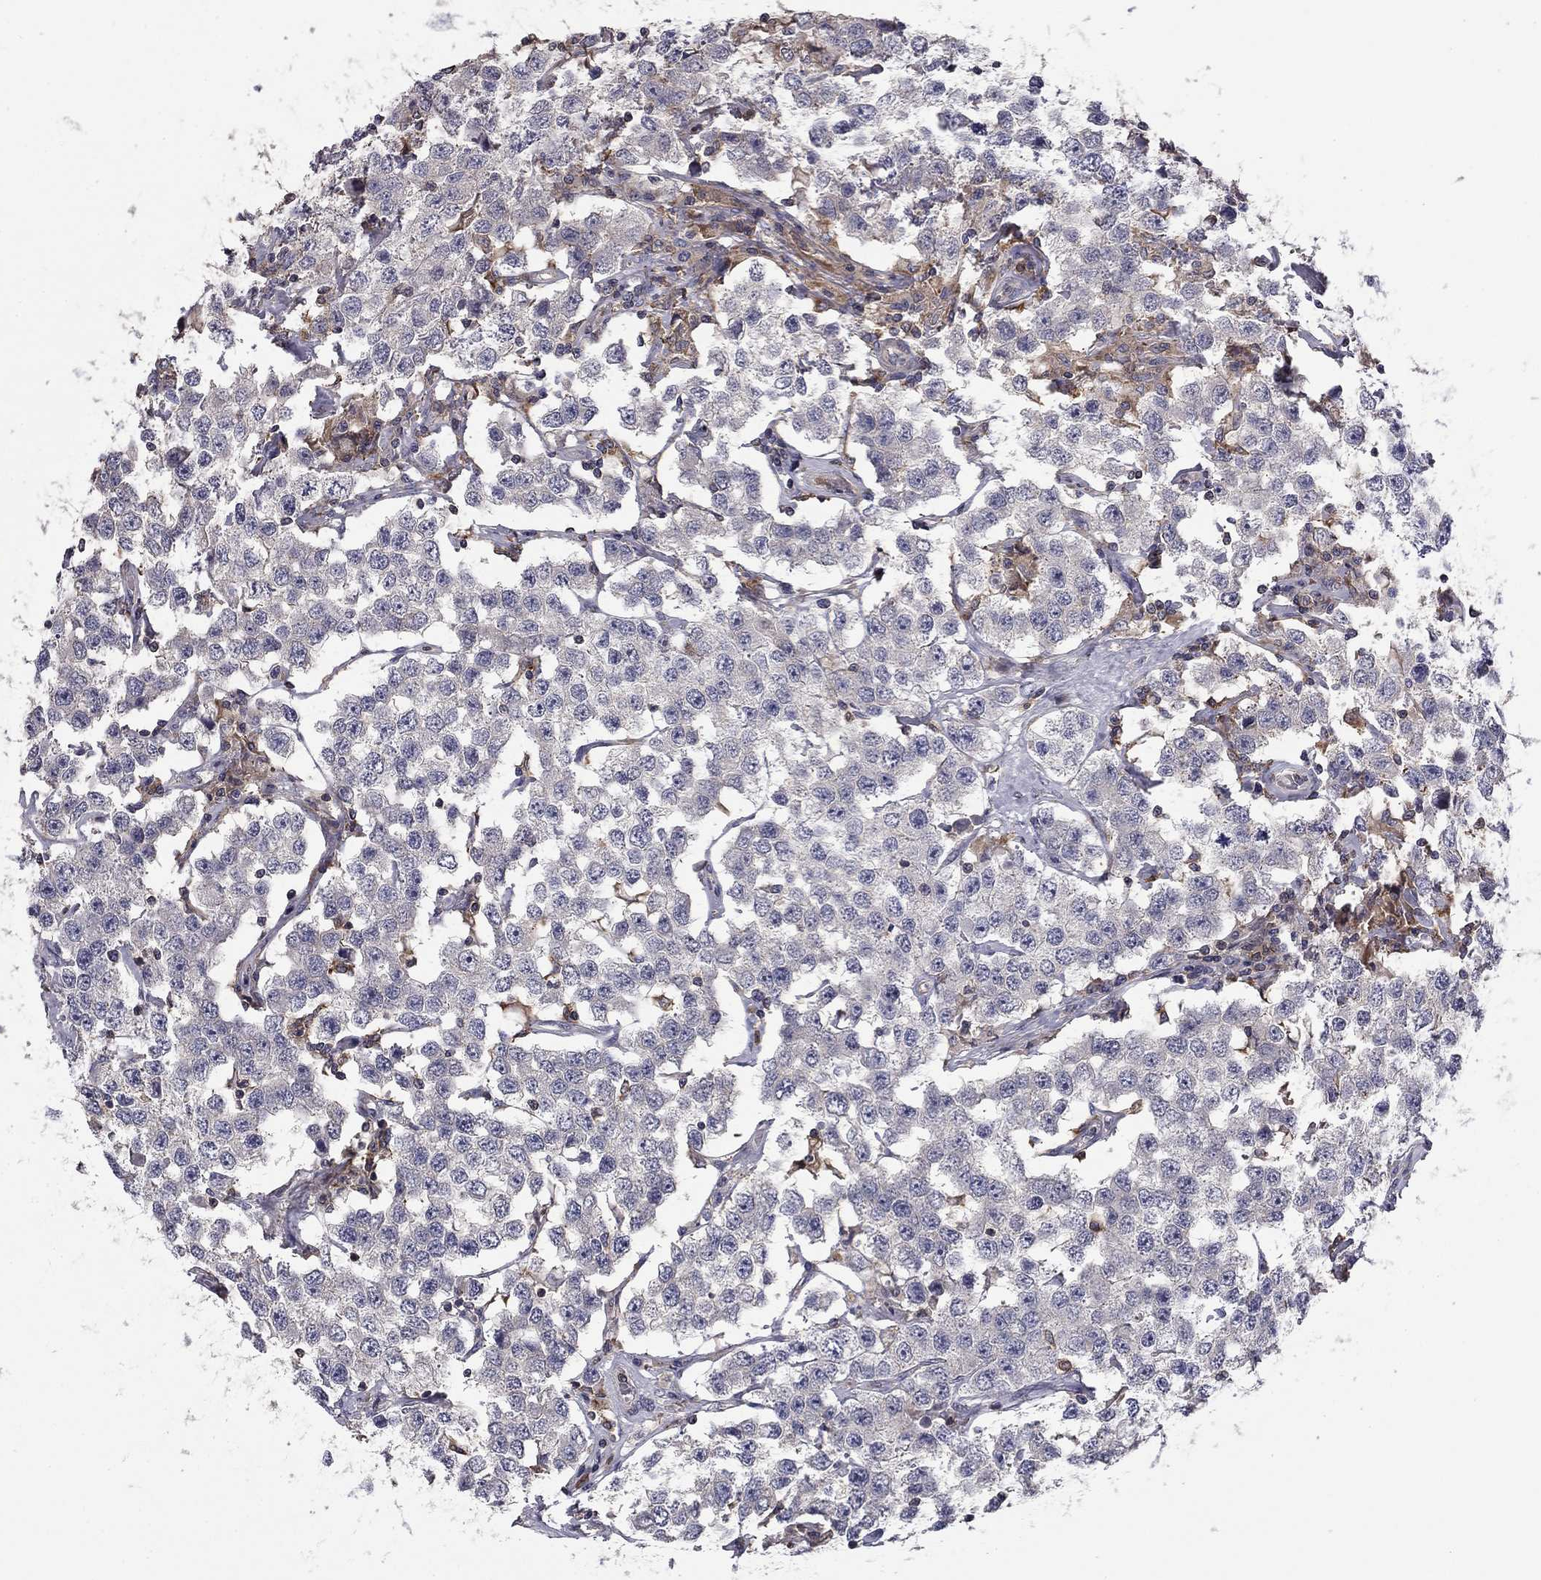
{"staining": {"intensity": "negative", "quantity": "none", "location": "none"}, "tissue": "testis cancer", "cell_type": "Tumor cells", "image_type": "cancer", "snomed": [{"axis": "morphology", "description": "Seminoma, NOS"}, {"axis": "topography", "description": "Testis"}], "caption": "Protein analysis of testis seminoma shows no significant staining in tumor cells. (DAB (3,3'-diaminobenzidine) immunohistochemistry (IHC) visualized using brightfield microscopy, high magnification).", "gene": "PLCB2", "patient": {"sex": "male", "age": 52}}